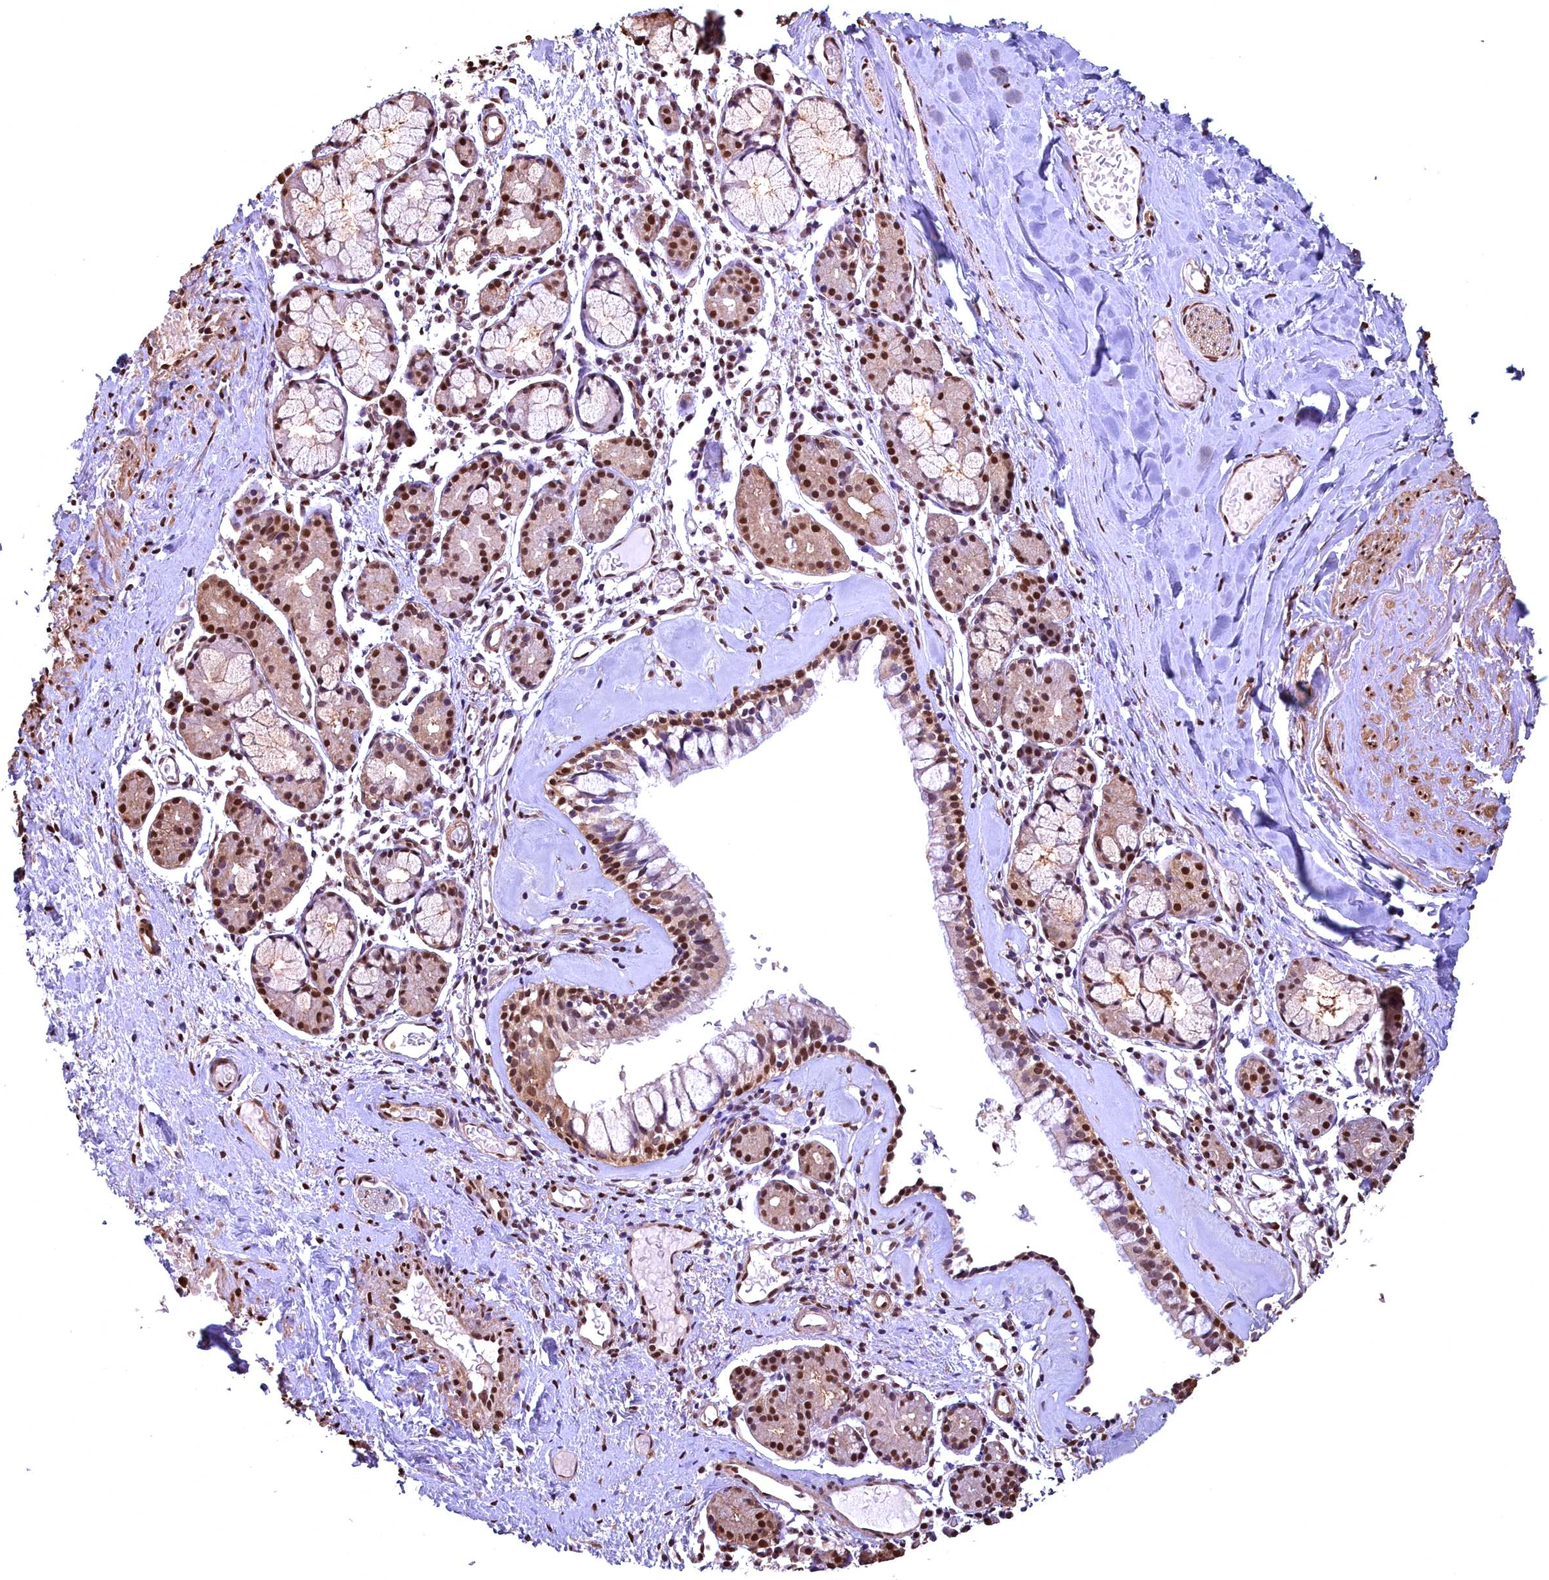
{"staining": {"intensity": "strong", "quantity": "25%-75%", "location": "cytoplasmic/membranous,nuclear"}, "tissue": "nasopharynx", "cell_type": "Respiratory epithelial cells", "image_type": "normal", "snomed": [{"axis": "morphology", "description": "Normal tissue, NOS"}, {"axis": "topography", "description": "Nasopharynx"}], "caption": "Protein staining shows strong cytoplasmic/membranous,nuclear positivity in approximately 25%-75% of respiratory epithelial cells in benign nasopharynx. (DAB (3,3'-diaminobenzidine) = brown stain, brightfield microscopy at high magnification).", "gene": "GAPDH", "patient": {"sex": "male", "age": 82}}